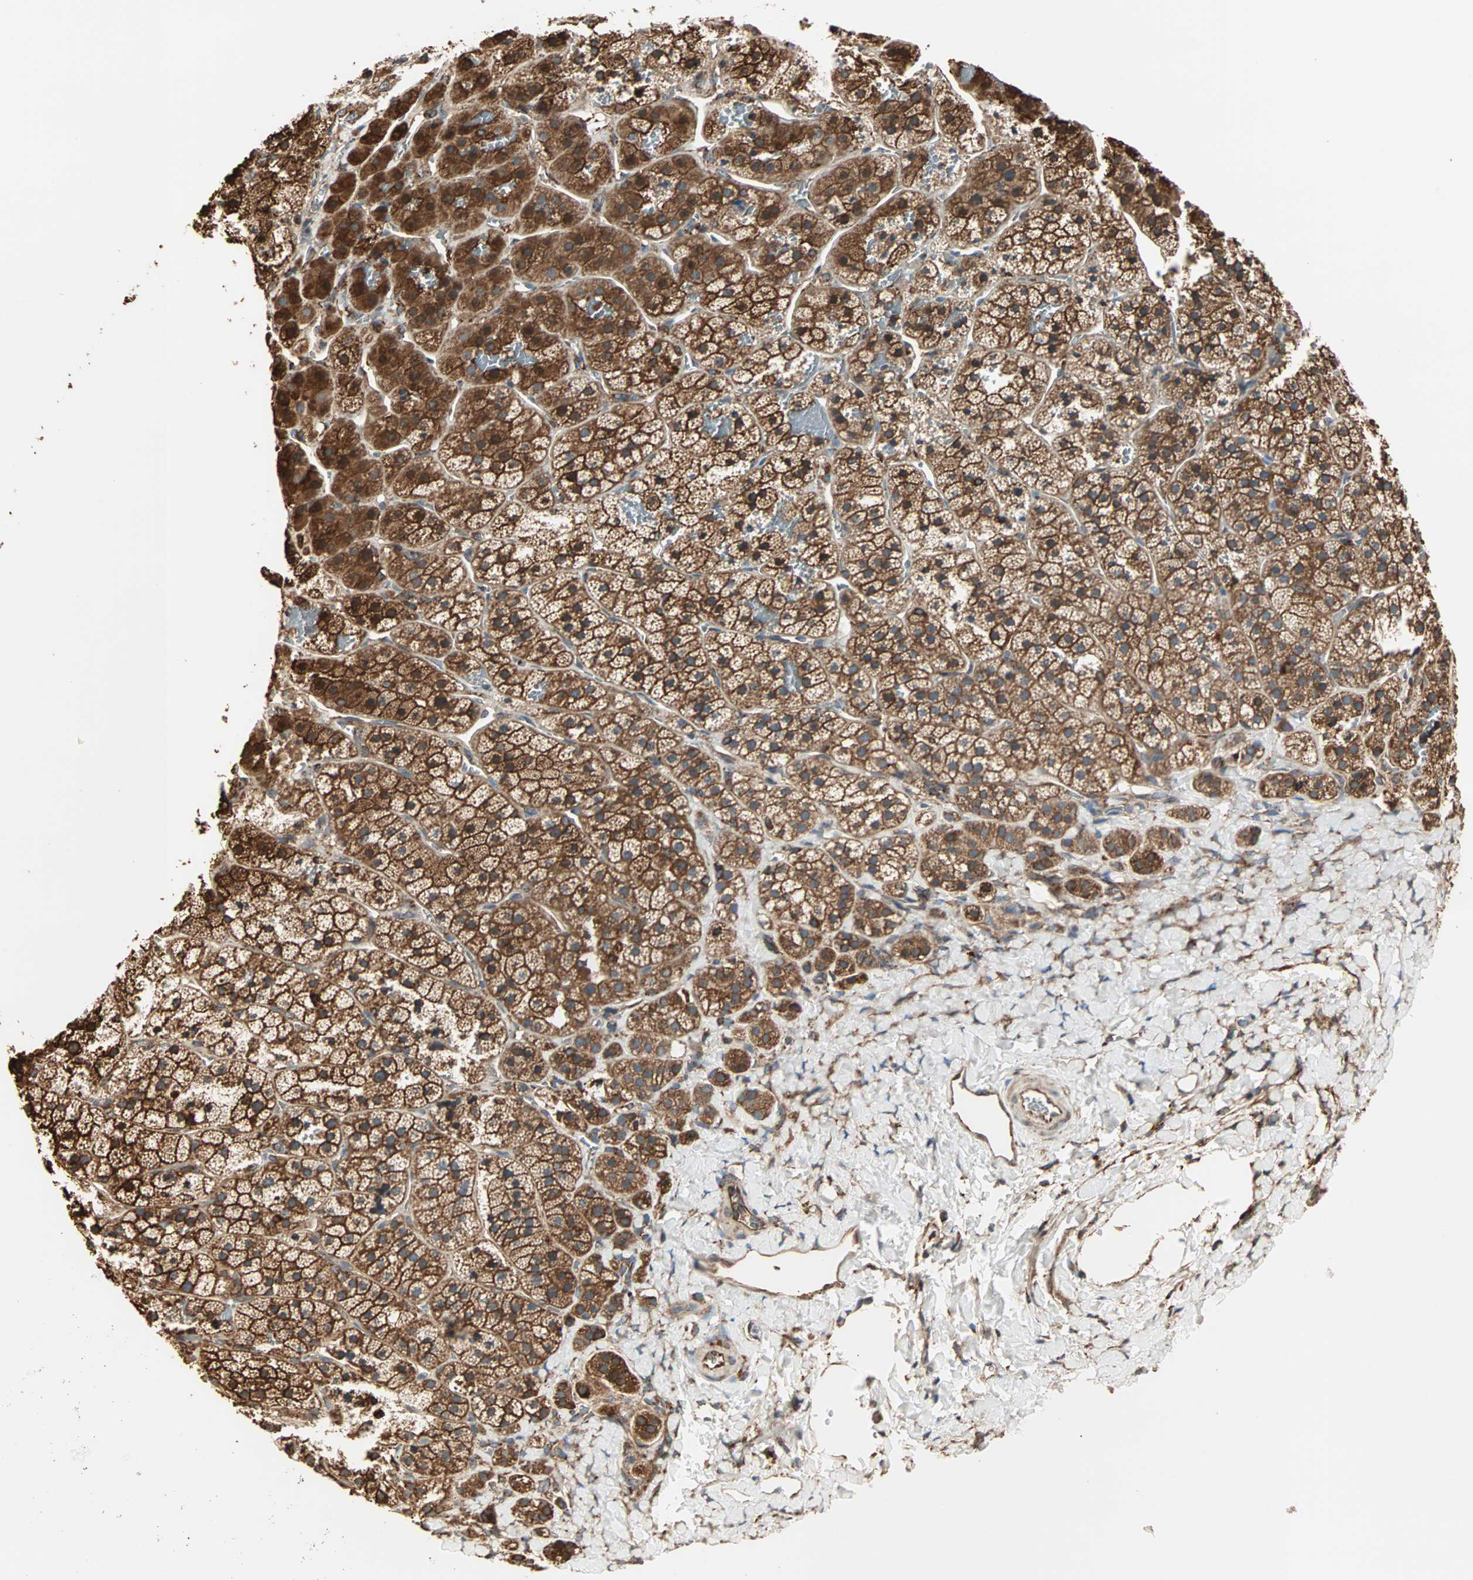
{"staining": {"intensity": "strong", "quantity": ">75%", "location": "cytoplasmic/membranous"}, "tissue": "adrenal gland", "cell_type": "Glandular cells", "image_type": "normal", "snomed": [{"axis": "morphology", "description": "Normal tissue, NOS"}, {"axis": "topography", "description": "Adrenal gland"}], "caption": "Immunohistochemistry photomicrograph of normal human adrenal gland stained for a protein (brown), which reveals high levels of strong cytoplasmic/membranous expression in approximately >75% of glandular cells.", "gene": "P4HA1", "patient": {"sex": "female", "age": 44}}